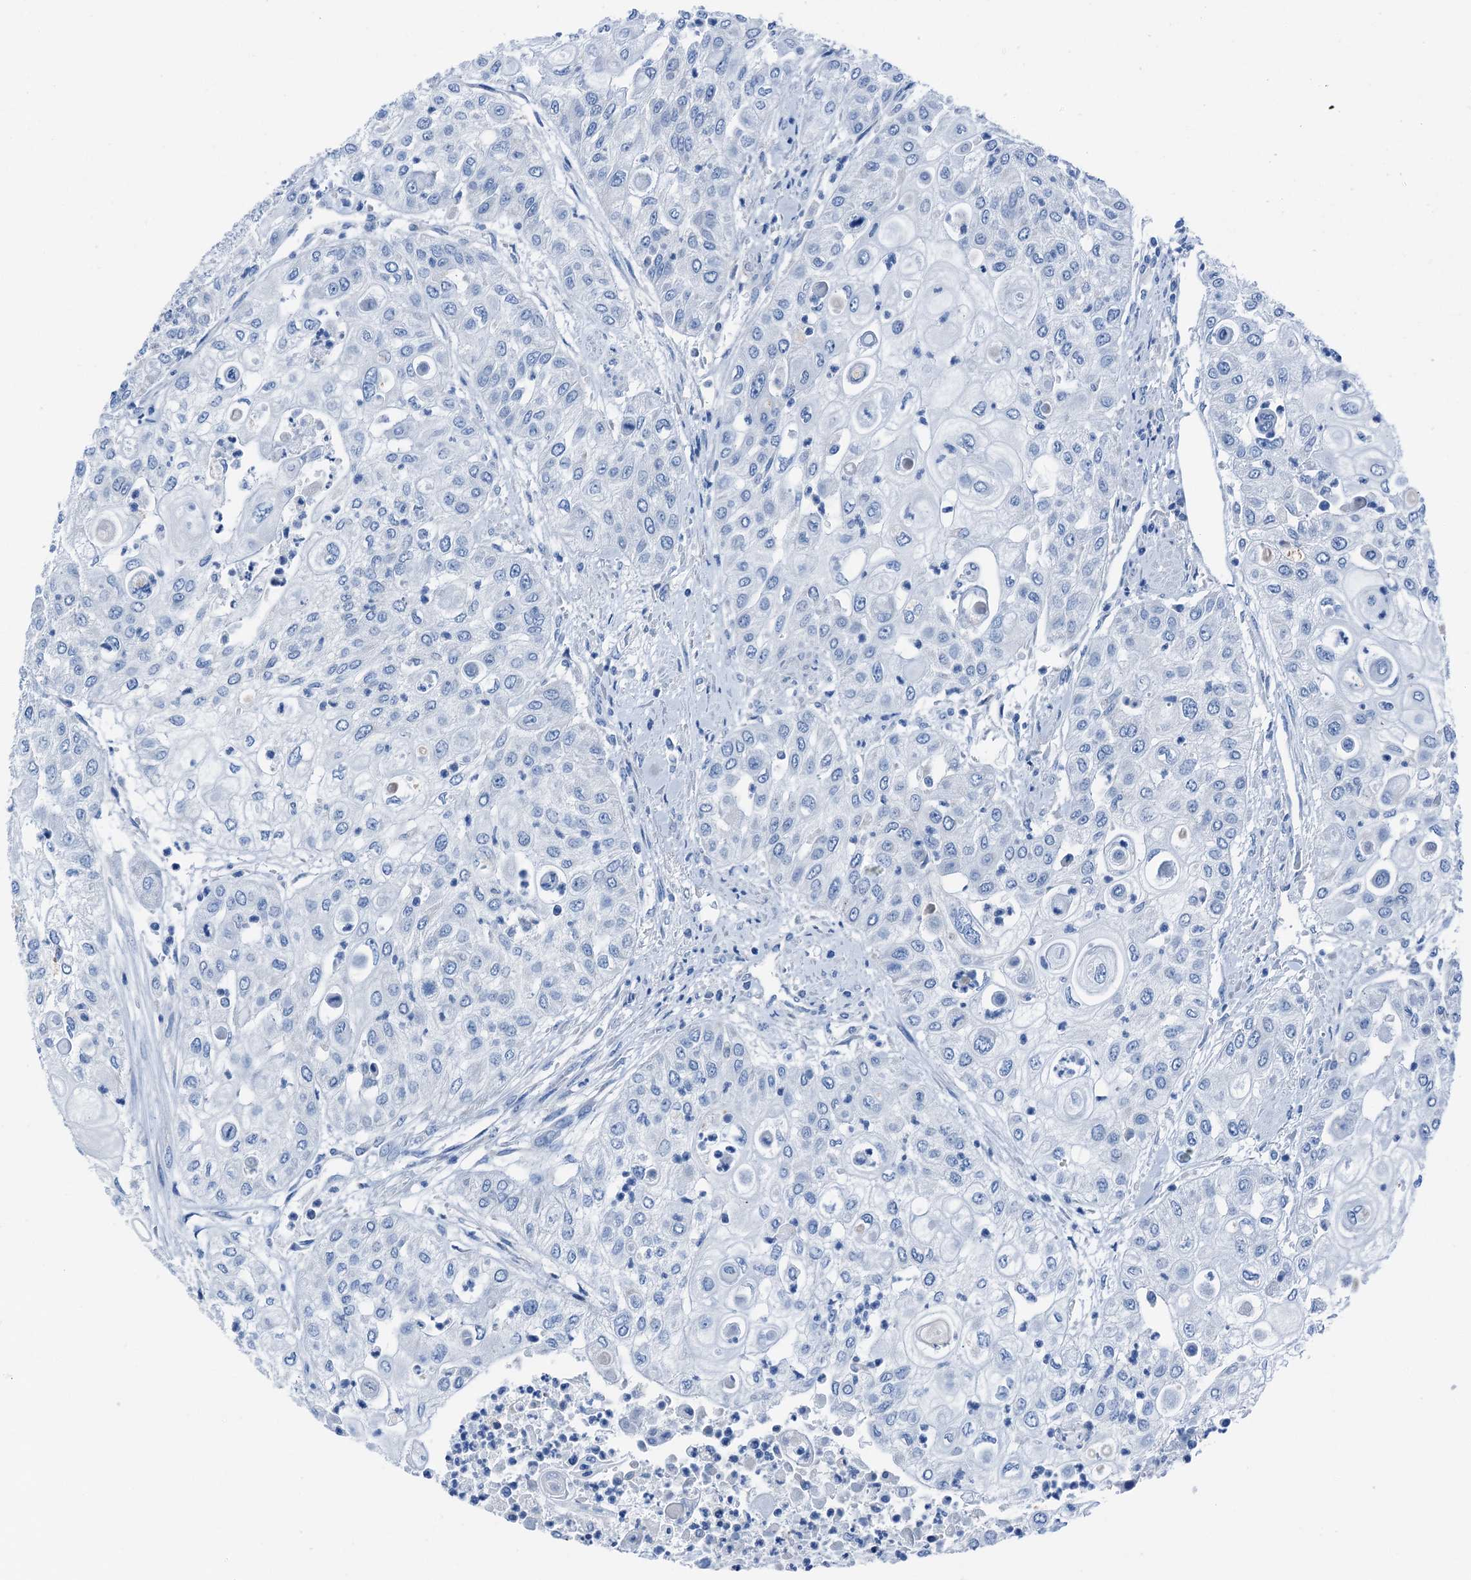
{"staining": {"intensity": "negative", "quantity": "none", "location": "none"}, "tissue": "urothelial cancer", "cell_type": "Tumor cells", "image_type": "cancer", "snomed": [{"axis": "morphology", "description": "Urothelial carcinoma, High grade"}, {"axis": "topography", "description": "Urinary bladder"}], "caption": "There is no significant staining in tumor cells of urothelial cancer.", "gene": "C1QTNF4", "patient": {"sex": "female", "age": 79}}